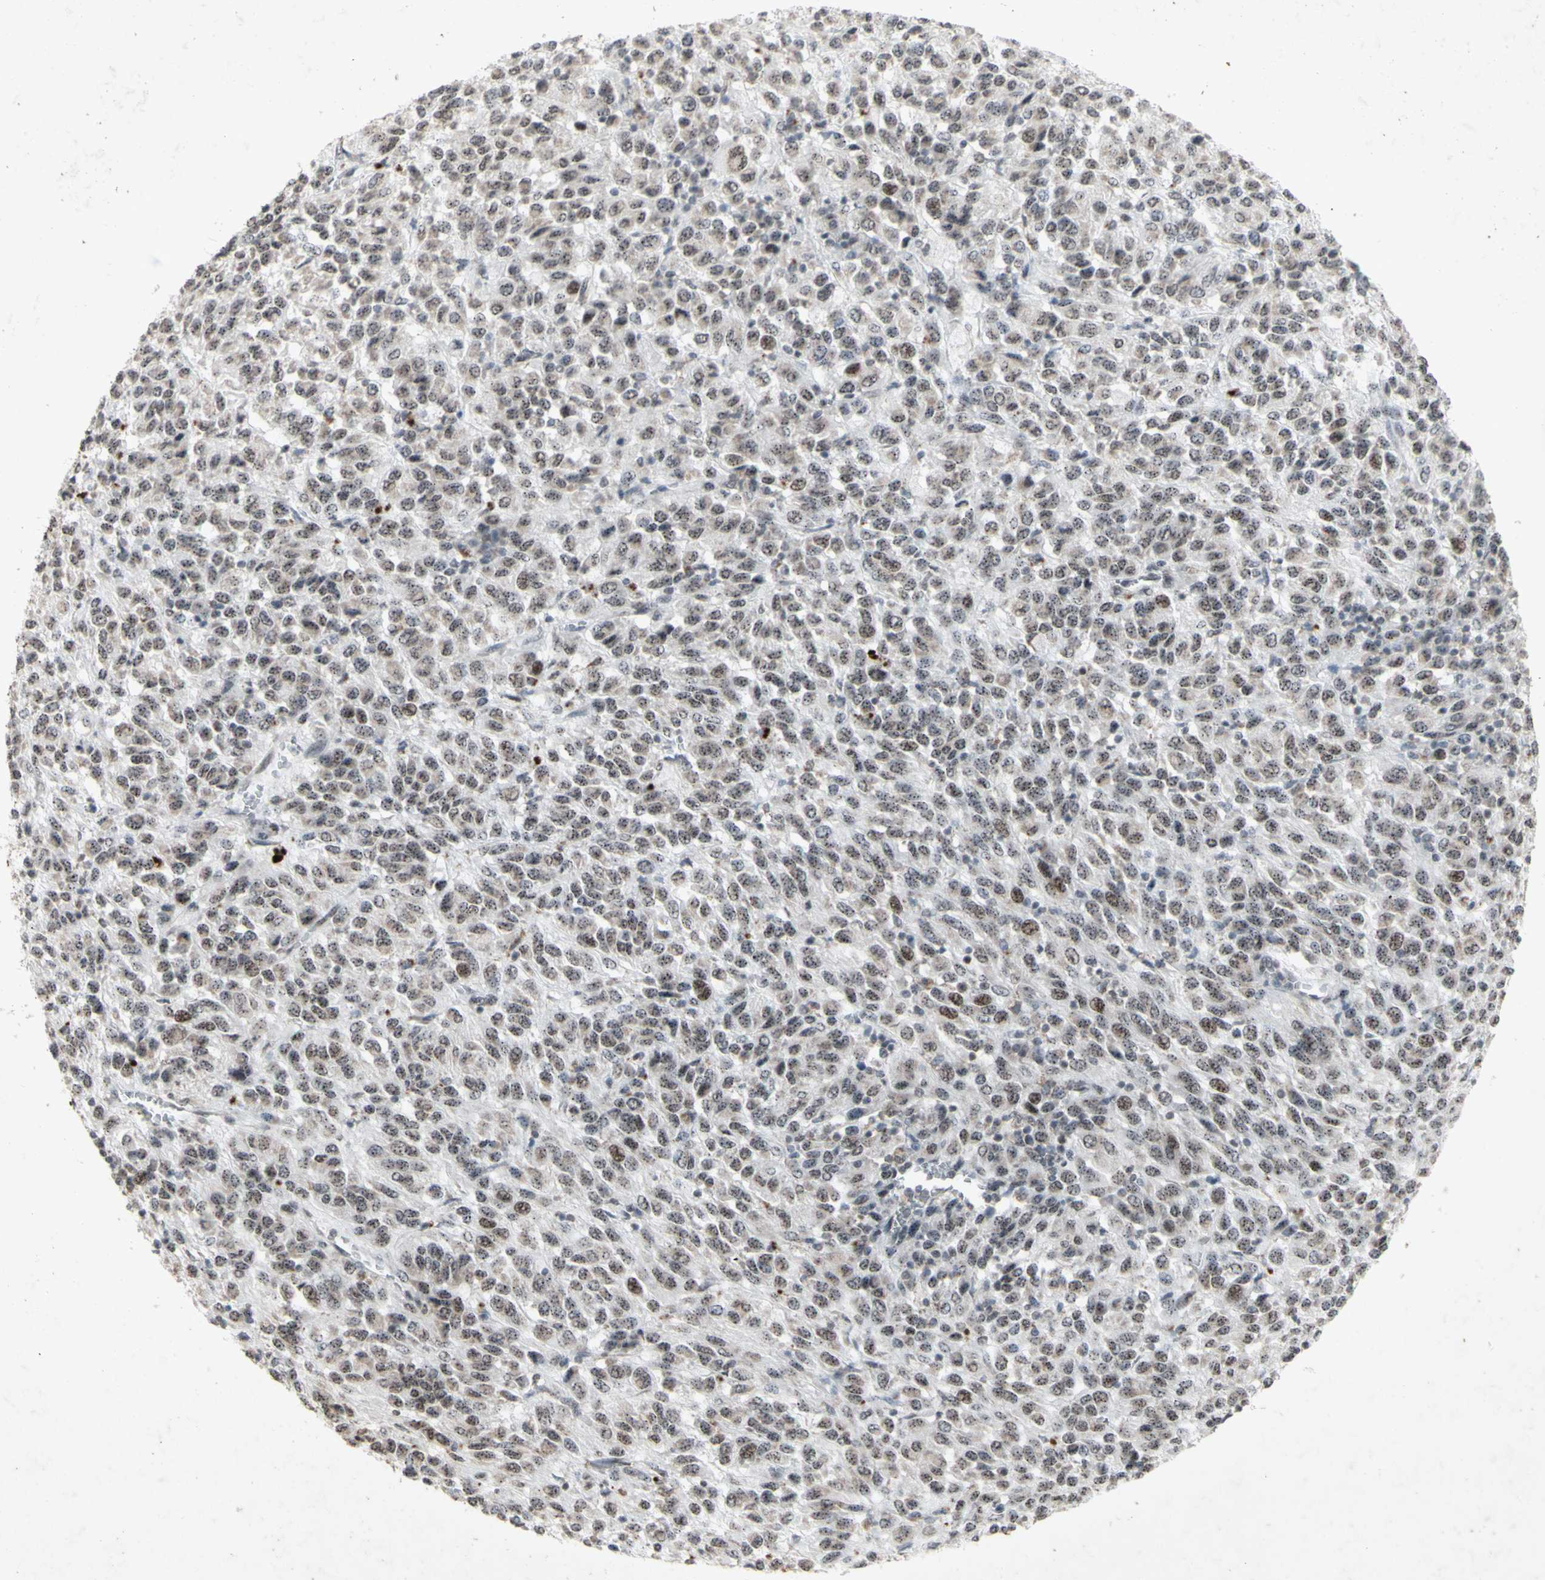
{"staining": {"intensity": "moderate", "quantity": ">75%", "location": "nuclear"}, "tissue": "melanoma", "cell_type": "Tumor cells", "image_type": "cancer", "snomed": [{"axis": "morphology", "description": "Malignant melanoma, Metastatic site"}, {"axis": "topography", "description": "Lung"}], "caption": "Immunohistochemistry (IHC) of human melanoma reveals medium levels of moderate nuclear positivity in approximately >75% of tumor cells.", "gene": "CENPB", "patient": {"sex": "male", "age": 64}}